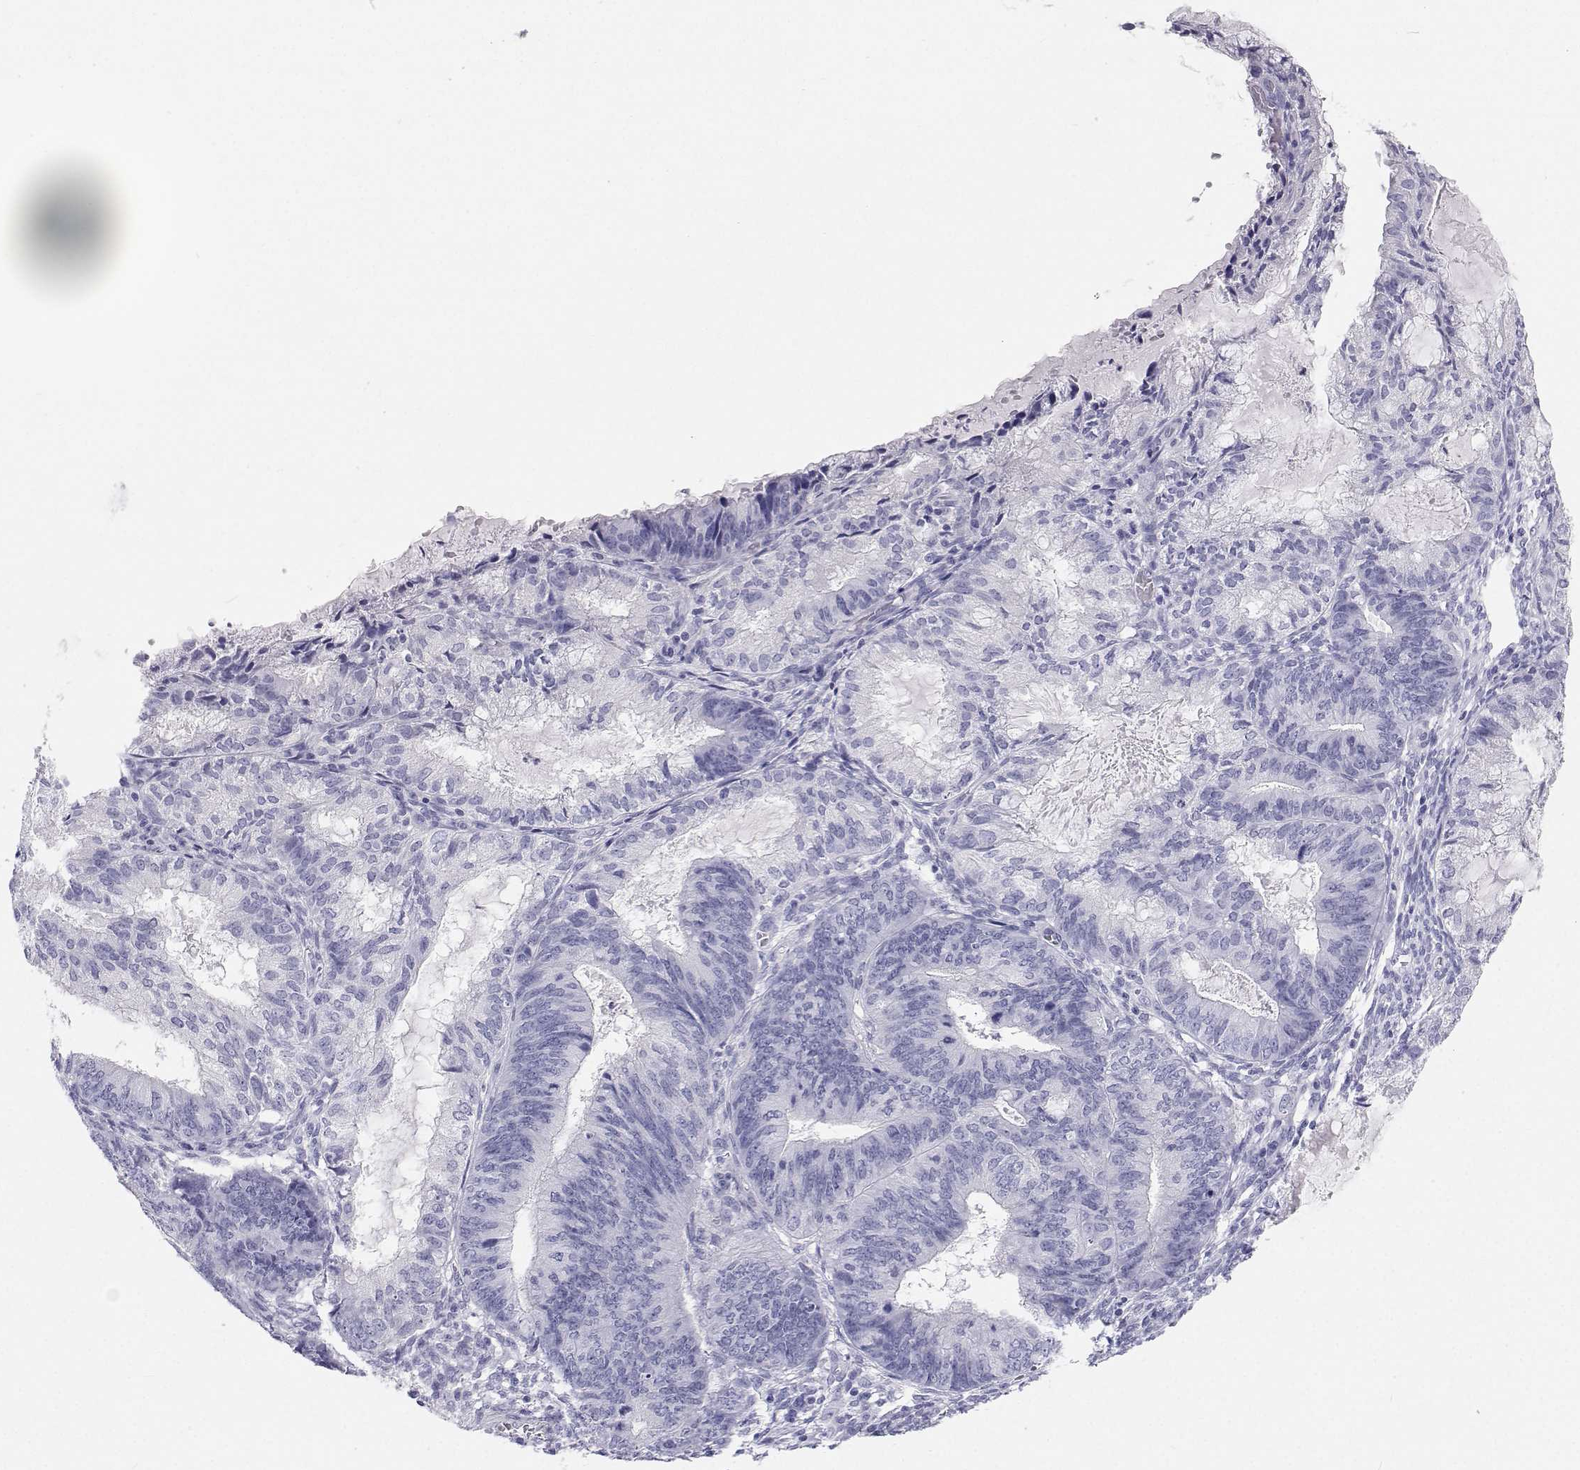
{"staining": {"intensity": "negative", "quantity": "none", "location": "none"}, "tissue": "endometrial cancer", "cell_type": "Tumor cells", "image_type": "cancer", "snomed": [{"axis": "morphology", "description": "Adenocarcinoma, NOS"}, {"axis": "topography", "description": "Endometrium"}], "caption": "Immunohistochemical staining of adenocarcinoma (endometrial) shows no significant expression in tumor cells. (Brightfield microscopy of DAB (3,3'-diaminobenzidine) immunohistochemistry at high magnification).", "gene": "BHMT", "patient": {"sex": "female", "age": 86}}